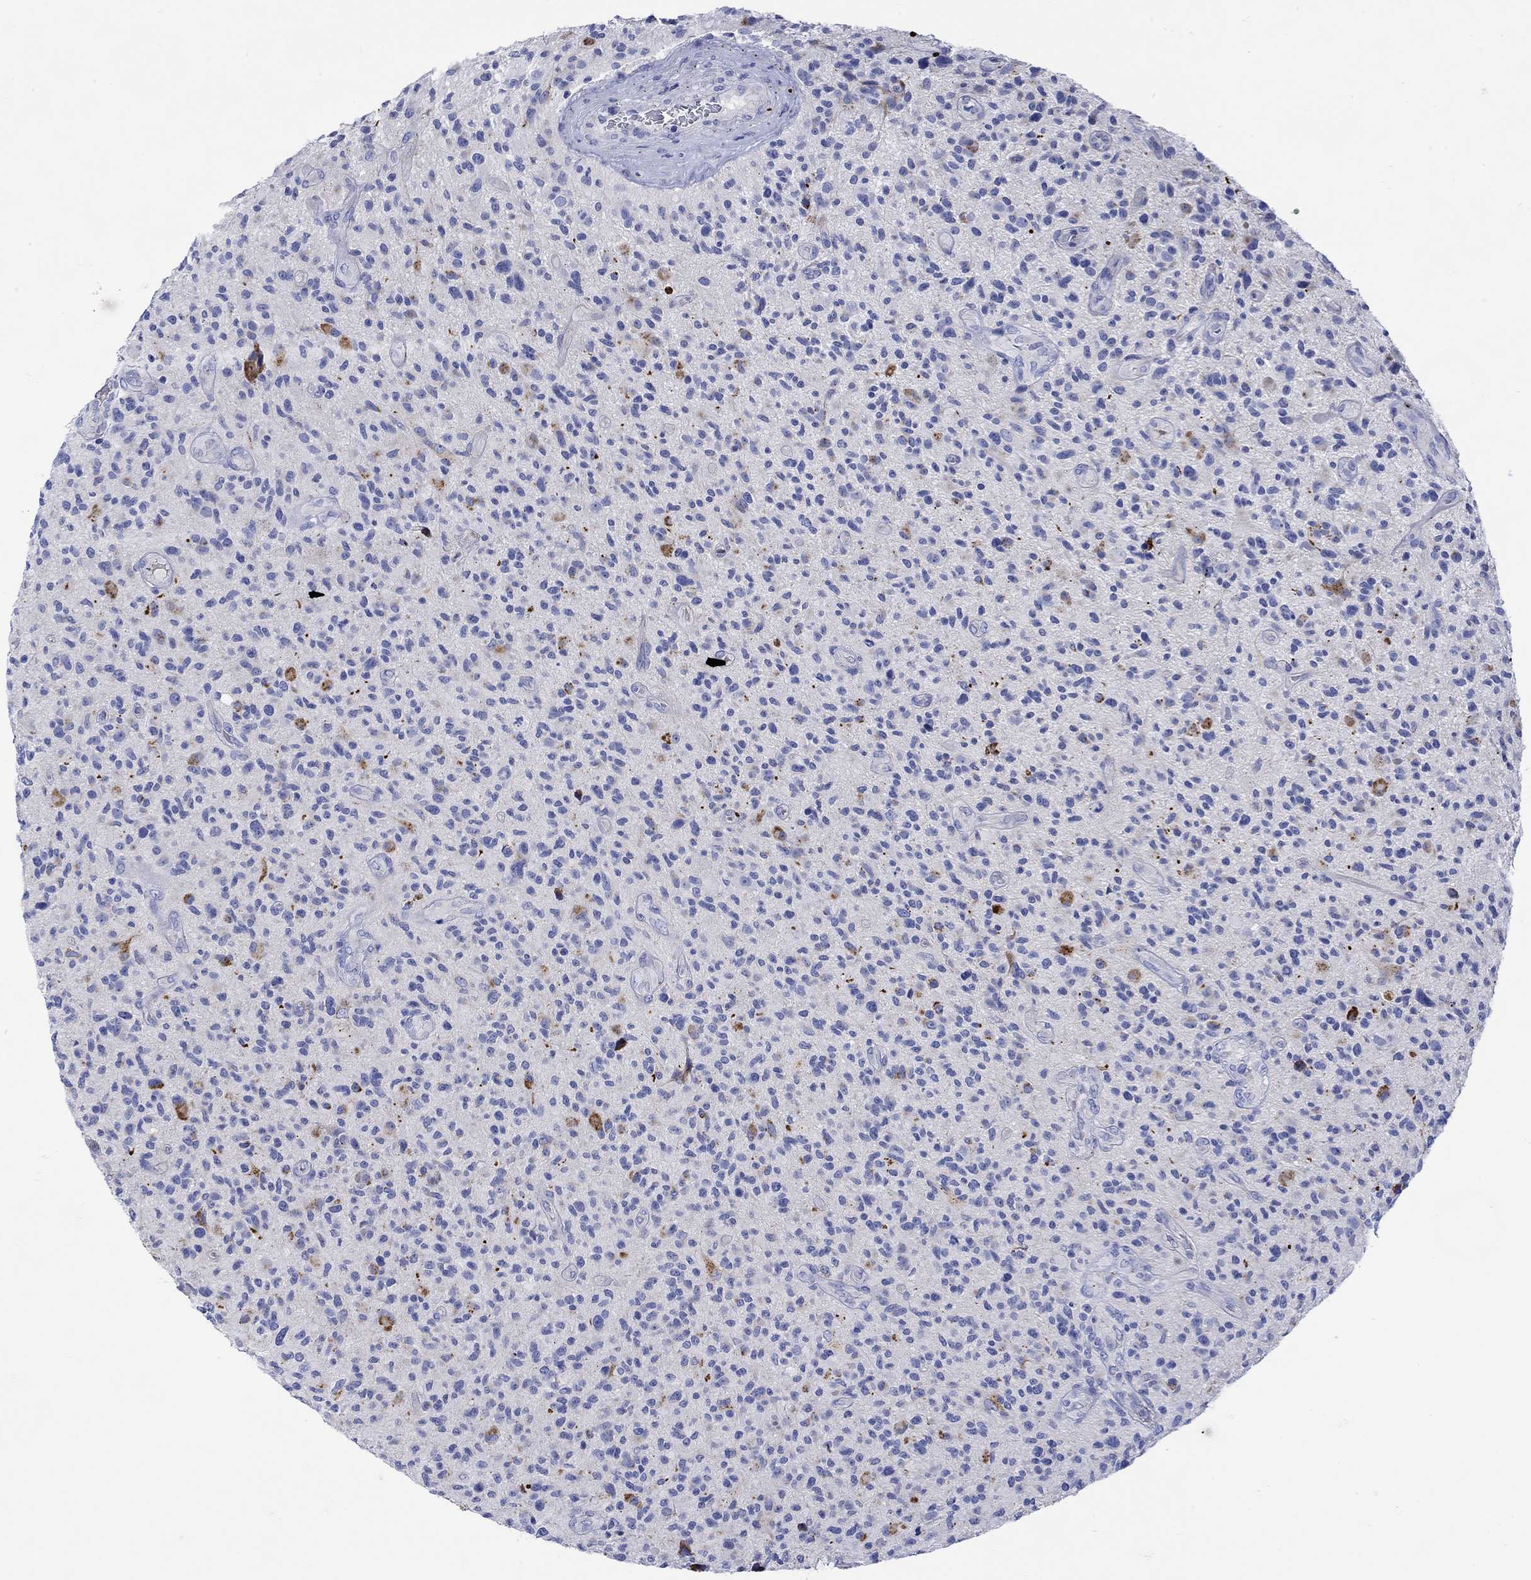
{"staining": {"intensity": "moderate", "quantity": "<25%", "location": "cytoplasmic/membranous"}, "tissue": "glioma", "cell_type": "Tumor cells", "image_type": "cancer", "snomed": [{"axis": "morphology", "description": "Glioma, malignant, High grade"}, {"axis": "topography", "description": "Brain"}], "caption": "Protein expression analysis of human glioma reveals moderate cytoplasmic/membranous staining in about <25% of tumor cells.", "gene": "ANKMY1", "patient": {"sex": "male", "age": 47}}